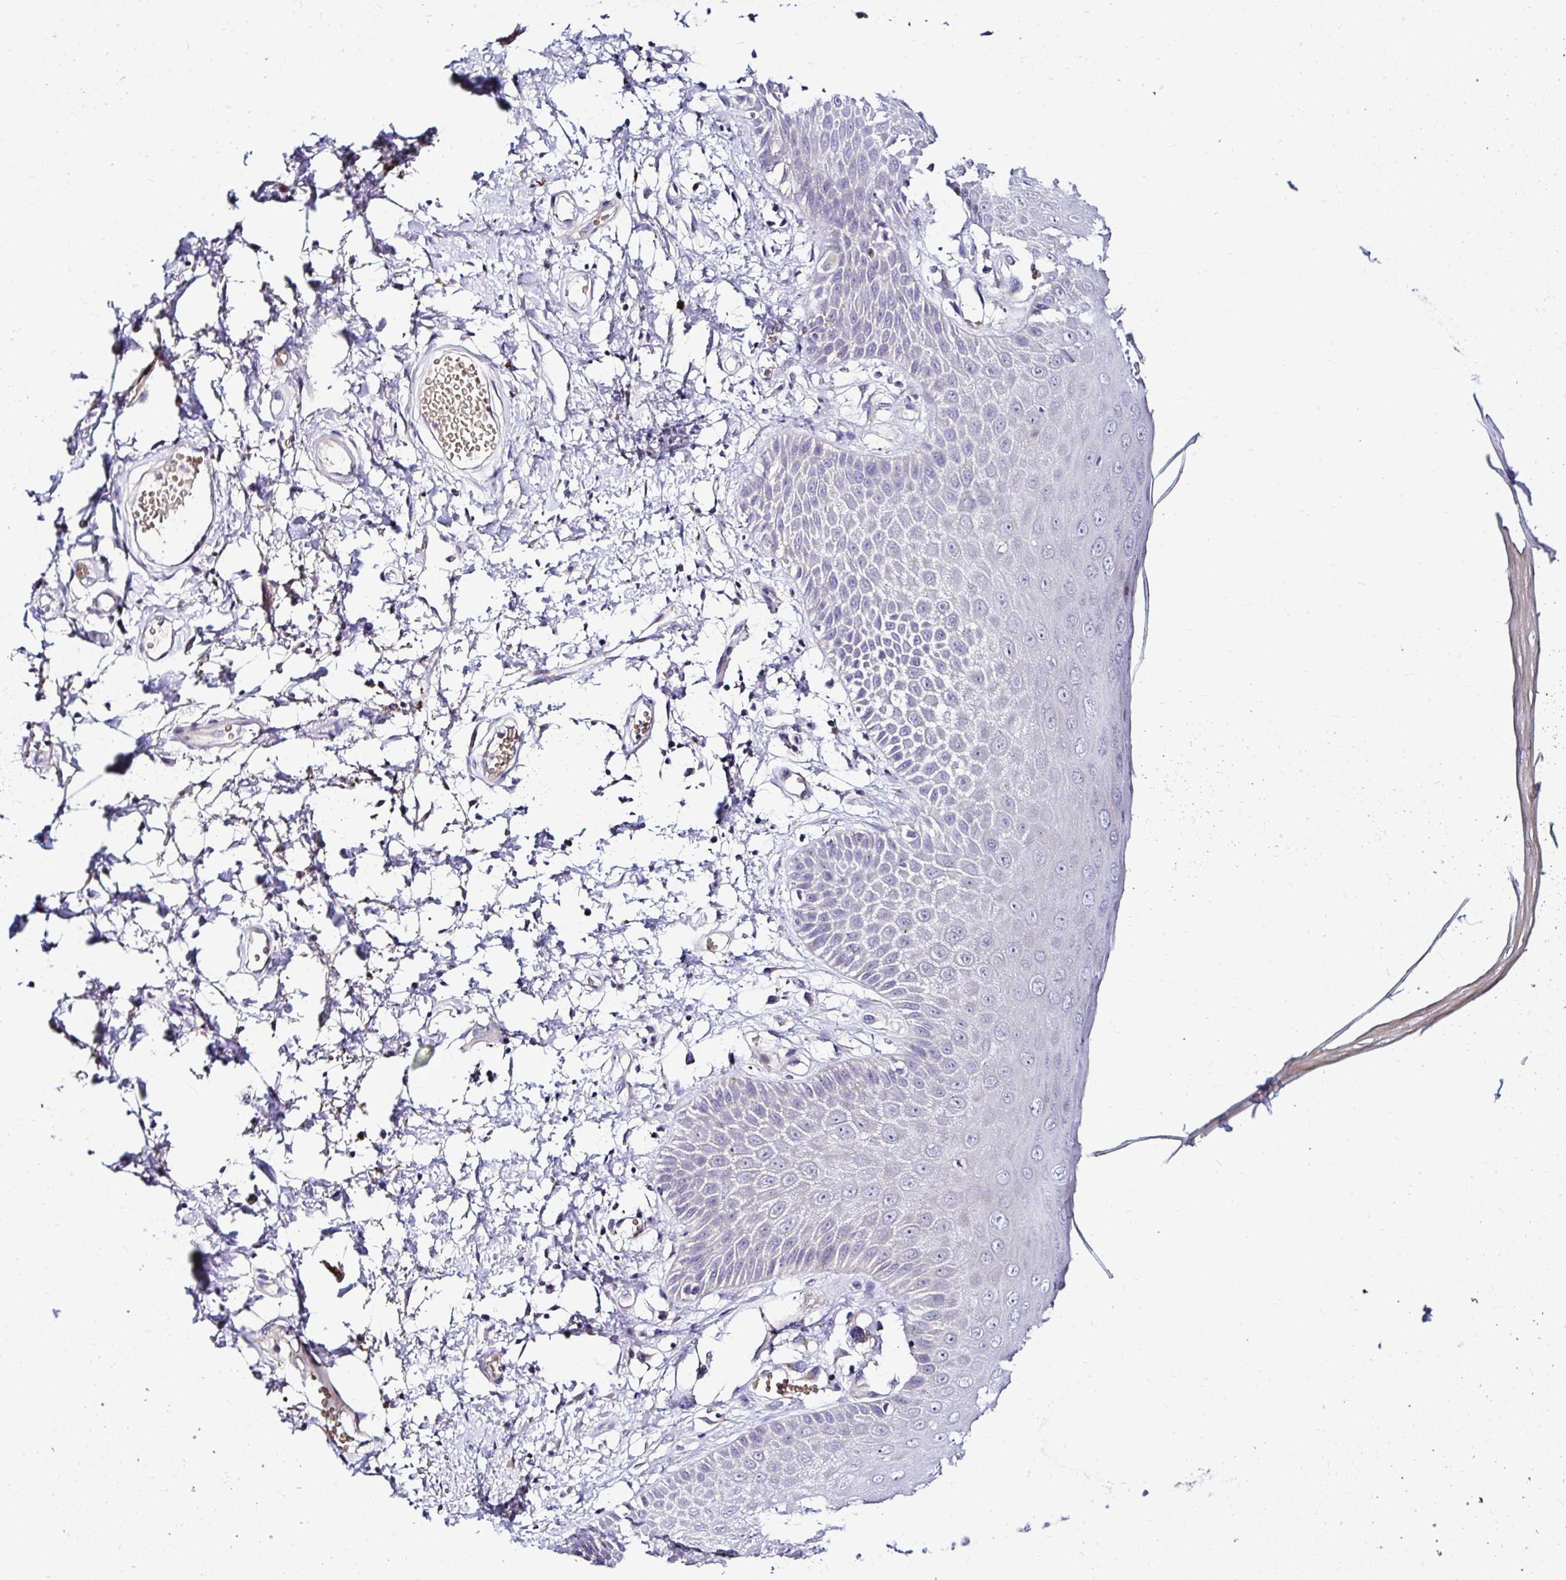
{"staining": {"intensity": "weak", "quantity": "<25%", "location": "cytoplasmic/membranous"}, "tissue": "skin", "cell_type": "Epidermal cells", "image_type": "normal", "snomed": [{"axis": "morphology", "description": "Normal tissue, NOS"}, {"axis": "topography", "description": "Anal"}, {"axis": "topography", "description": "Peripheral nerve tissue"}], "caption": "This image is of normal skin stained with IHC to label a protein in brown with the nuclei are counter-stained blue. There is no expression in epidermal cells.", "gene": "DEPDC5", "patient": {"sex": "male", "age": 78}}